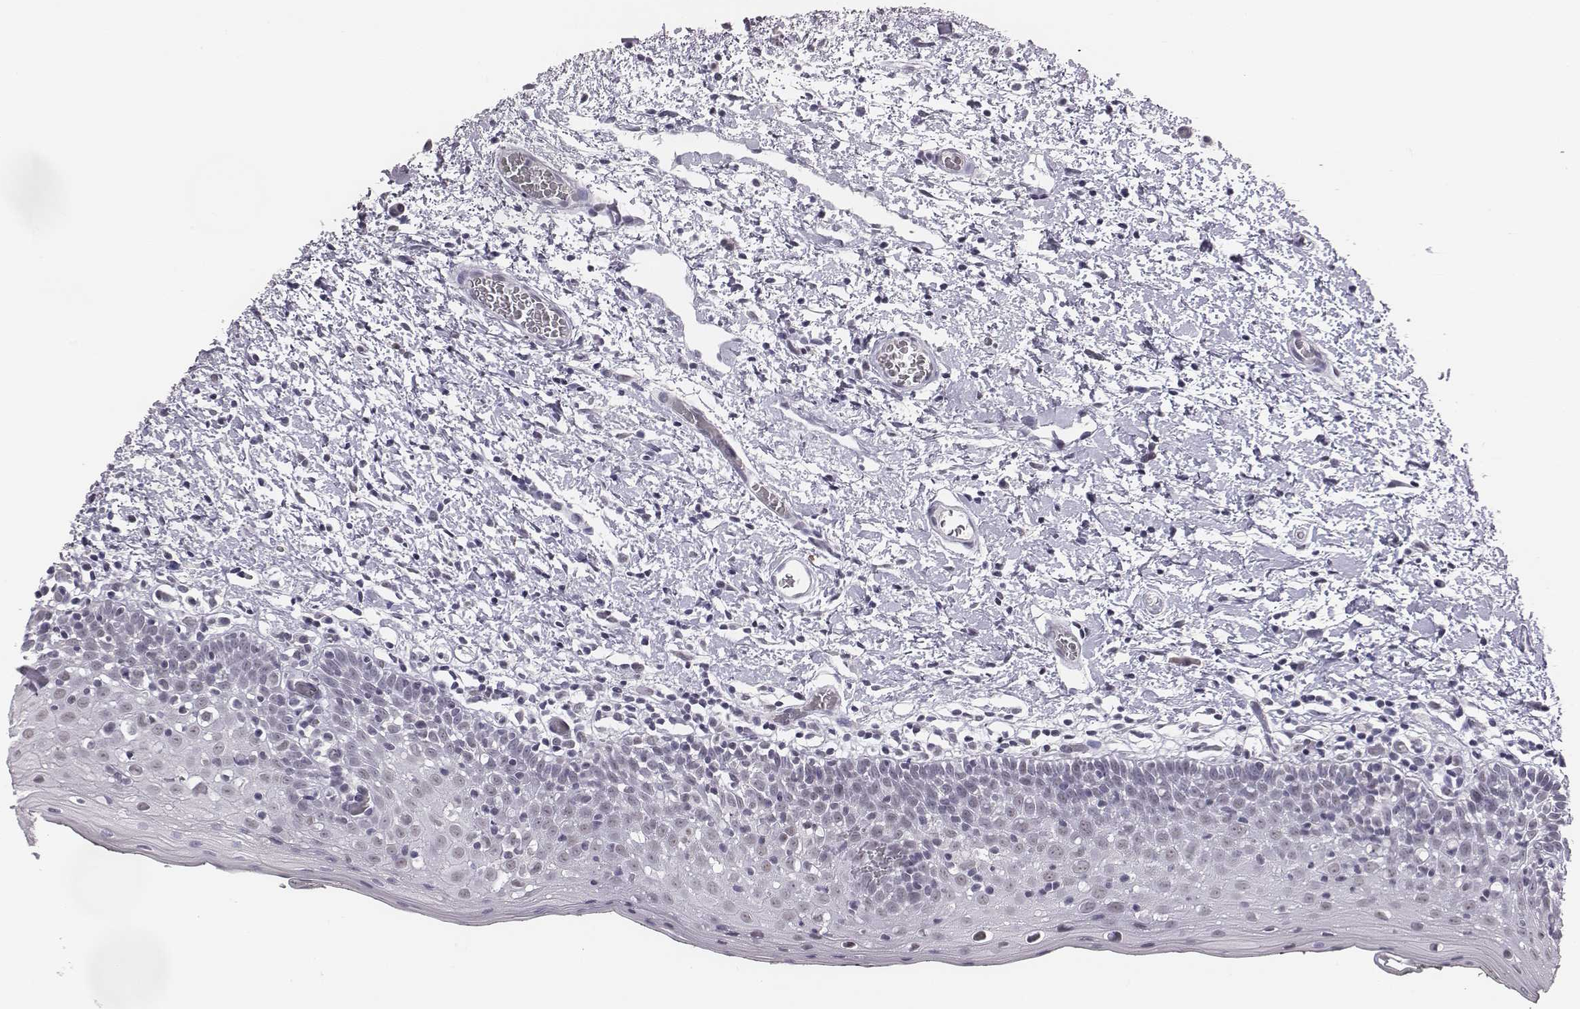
{"staining": {"intensity": "negative", "quantity": "none", "location": "none"}, "tissue": "oral mucosa", "cell_type": "Squamous epithelial cells", "image_type": "normal", "snomed": [{"axis": "morphology", "description": "Normal tissue, NOS"}, {"axis": "morphology", "description": "Squamous cell carcinoma, NOS"}, {"axis": "topography", "description": "Oral tissue"}, {"axis": "topography", "description": "Head-Neck"}], "caption": "Immunohistochemical staining of benign human oral mucosa shows no significant staining in squamous epithelial cells. (Immunohistochemistry (ihc), brightfield microscopy, high magnification).", "gene": "ACOD1", "patient": {"sex": "male", "age": 69}}